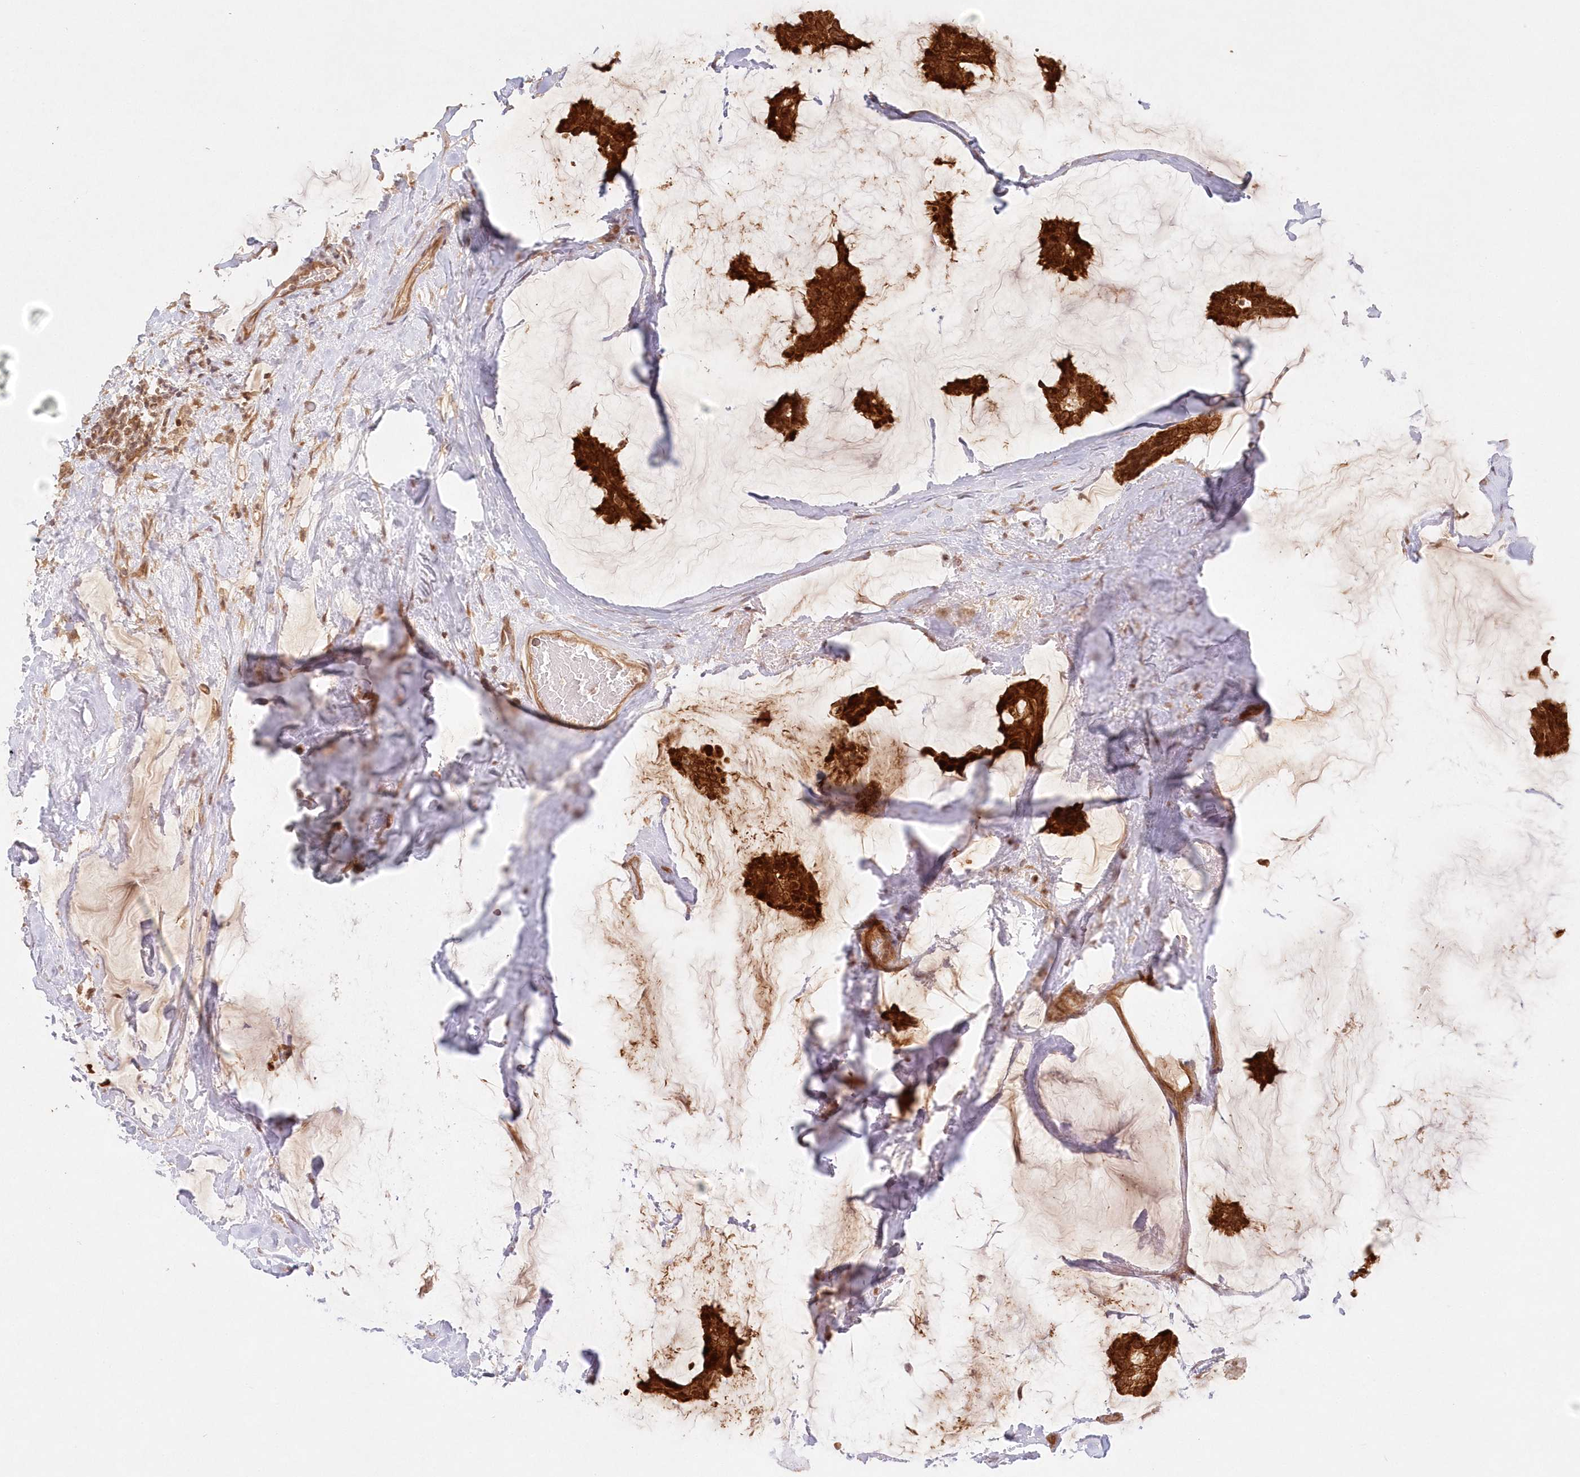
{"staining": {"intensity": "strong", "quantity": ">75%", "location": "cytoplasmic/membranous"}, "tissue": "breast cancer", "cell_type": "Tumor cells", "image_type": "cancer", "snomed": [{"axis": "morphology", "description": "Duct carcinoma"}, {"axis": "topography", "description": "Breast"}], "caption": "Breast cancer (intraductal carcinoma) stained for a protein demonstrates strong cytoplasmic/membranous positivity in tumor cells. The staining was performed using DAB, with brown indicating positive protein expression. Nuclei are stained blue with hematoxylin.", "gene": "KIAA0232", "patient": {"sex": "female", "age": 93}}